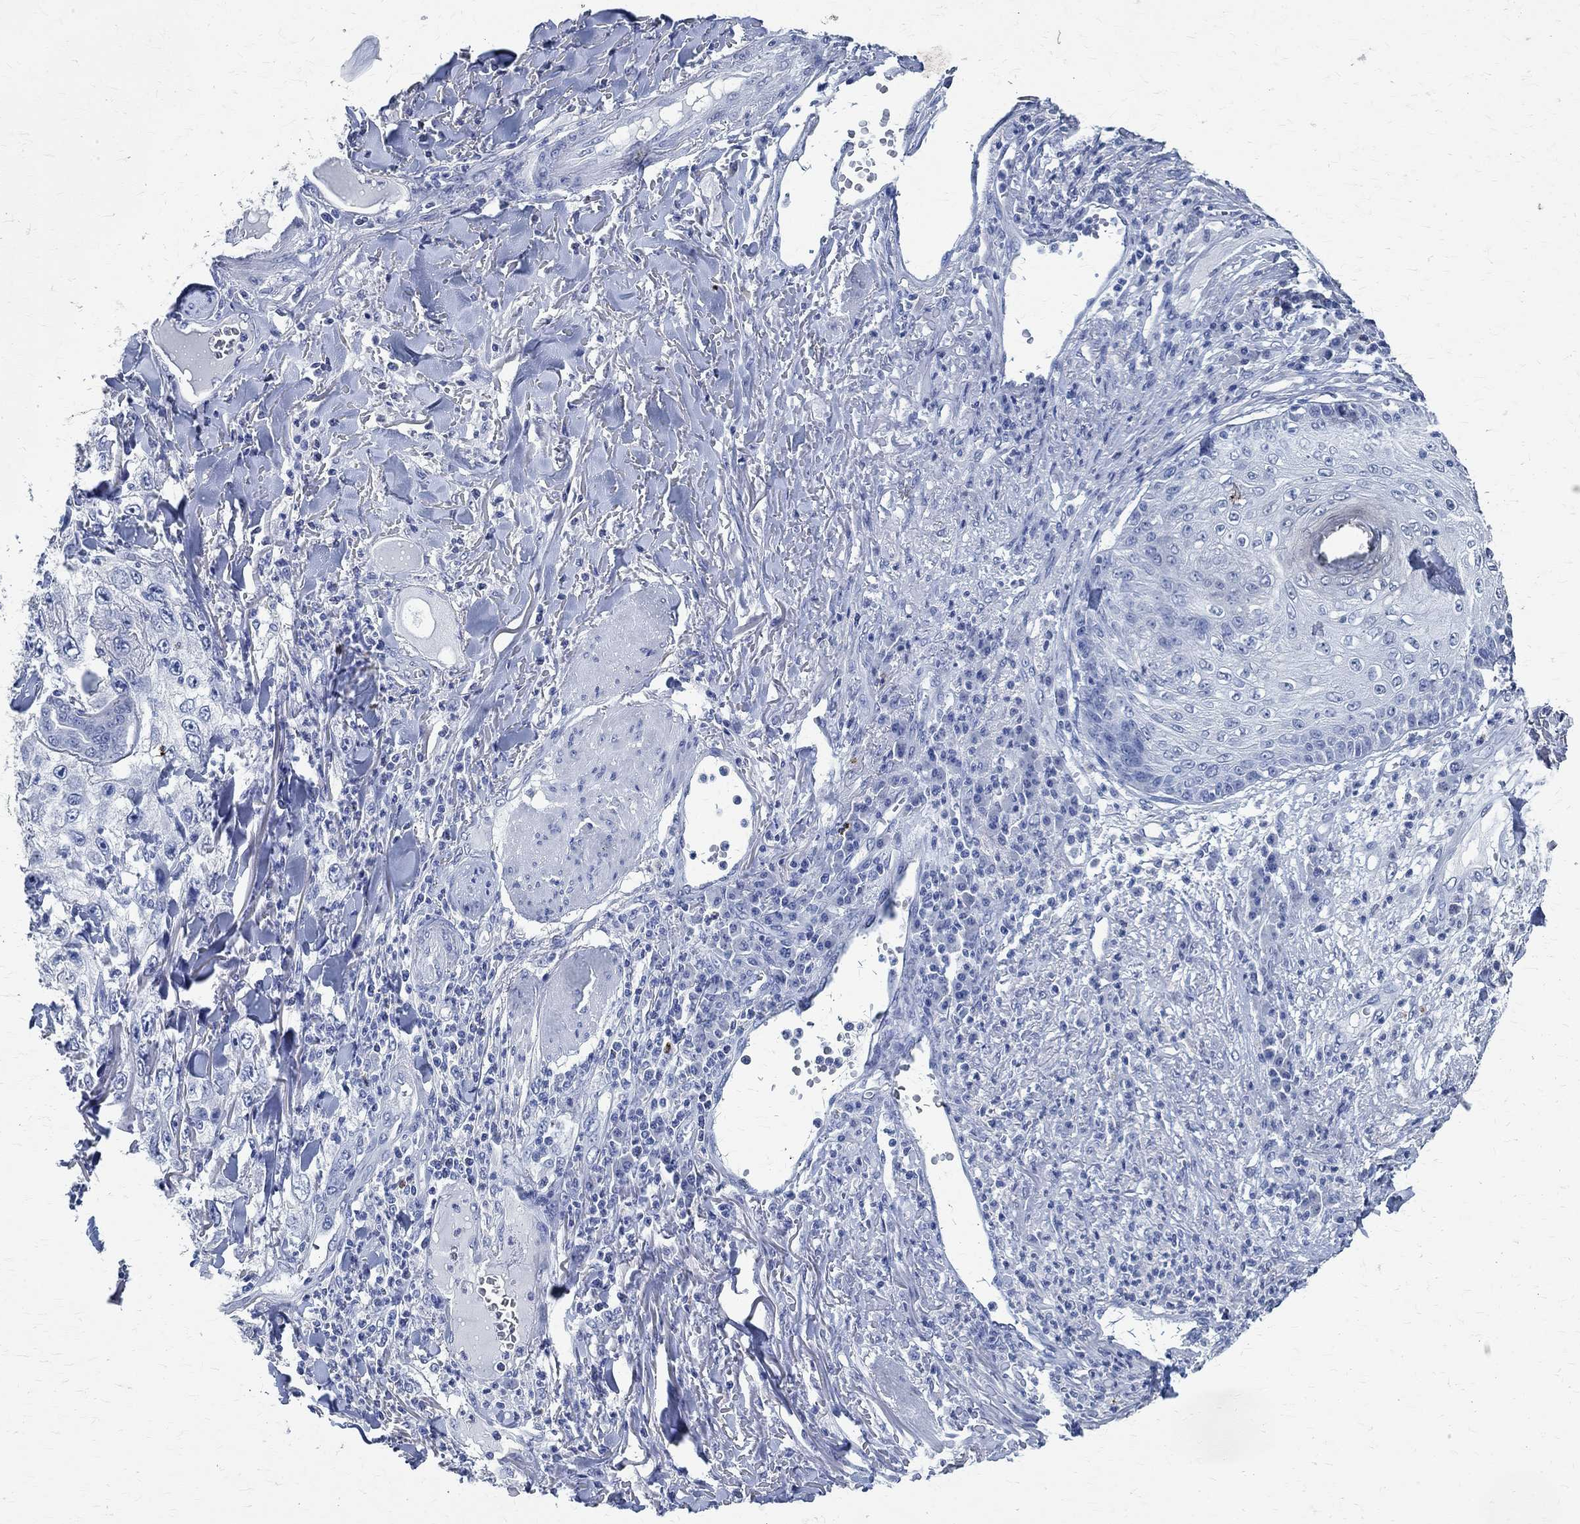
{"staining": {"intensity": "negative", "quantity": "none", "location": "none"}, "tissue": "skin cancer", "cell_type": "Tumor cells", "image_type": "cancer", "snomed": [{"axis": "morphology", "description": "Squamous cell carcinoma, NOS"}, {"axis": "topography", "description": "Skin"}], "caption": "Skin cancer was stained to show a protein in brown. There is no significant positivity in tumor cells.", "gene": "TMEM221", "patient": {"sex": "male", "age": 82}}